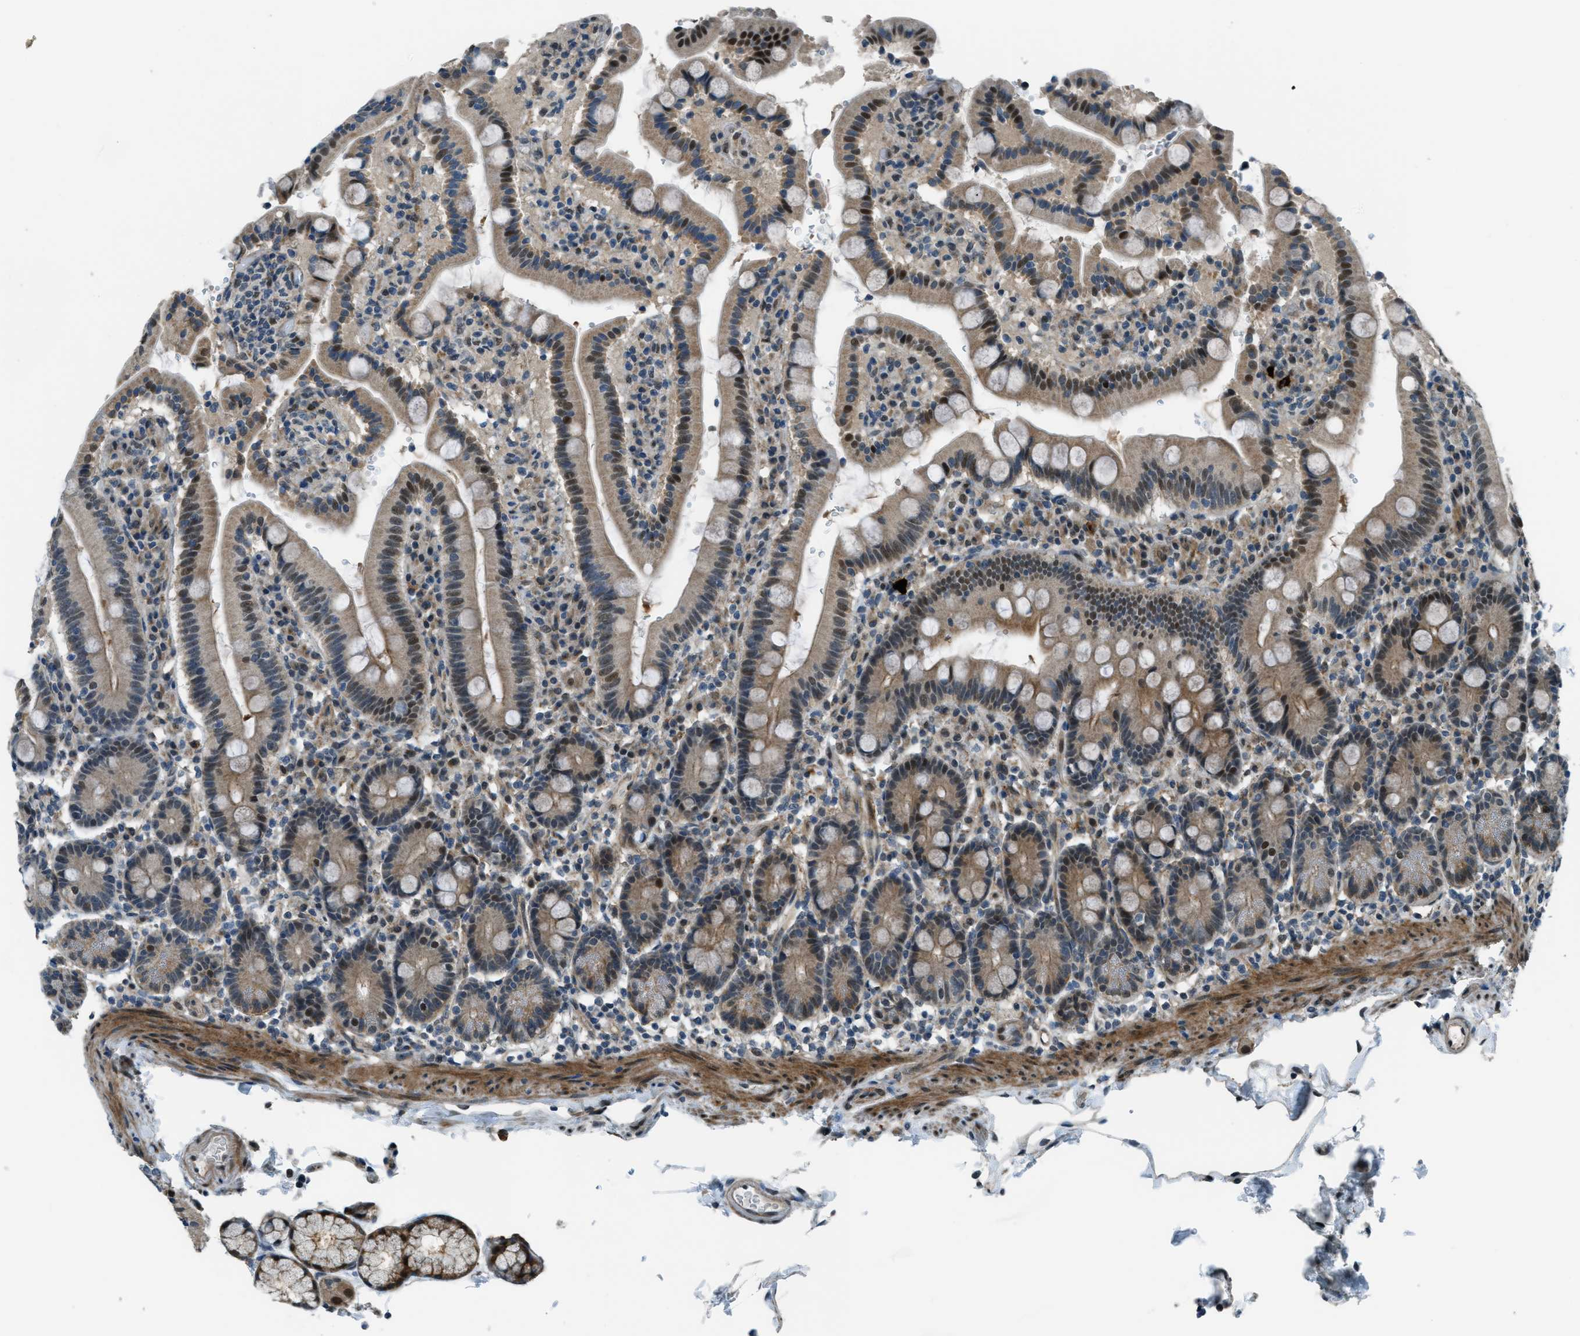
{"staining": {"intensity": "moderate", "quantity": ">75%", "location": "cytoplasmic/membranous,nuclear"}, "tissue": "duodenum", "cell_type": "Glandular cells", "image_type": "normal", "snomed": [{"axis": "morphology", "description": "Normal tissue, NOS"}, {"axis": "topography", "description": "Small intestine, NOS"}], "caption": "An image of human duodenum stained for a protein reveals moderate cytoplasmic/membranous,nuclear brown staining in glandular cells. The staining was performed using DAB to visualize the protein expression in brown, while the nuclei were stained in blue with hematoxylin (Magnification: 20x).", "gene": "NPEPL1", "patient": {"sex": "female", "age": 71}}